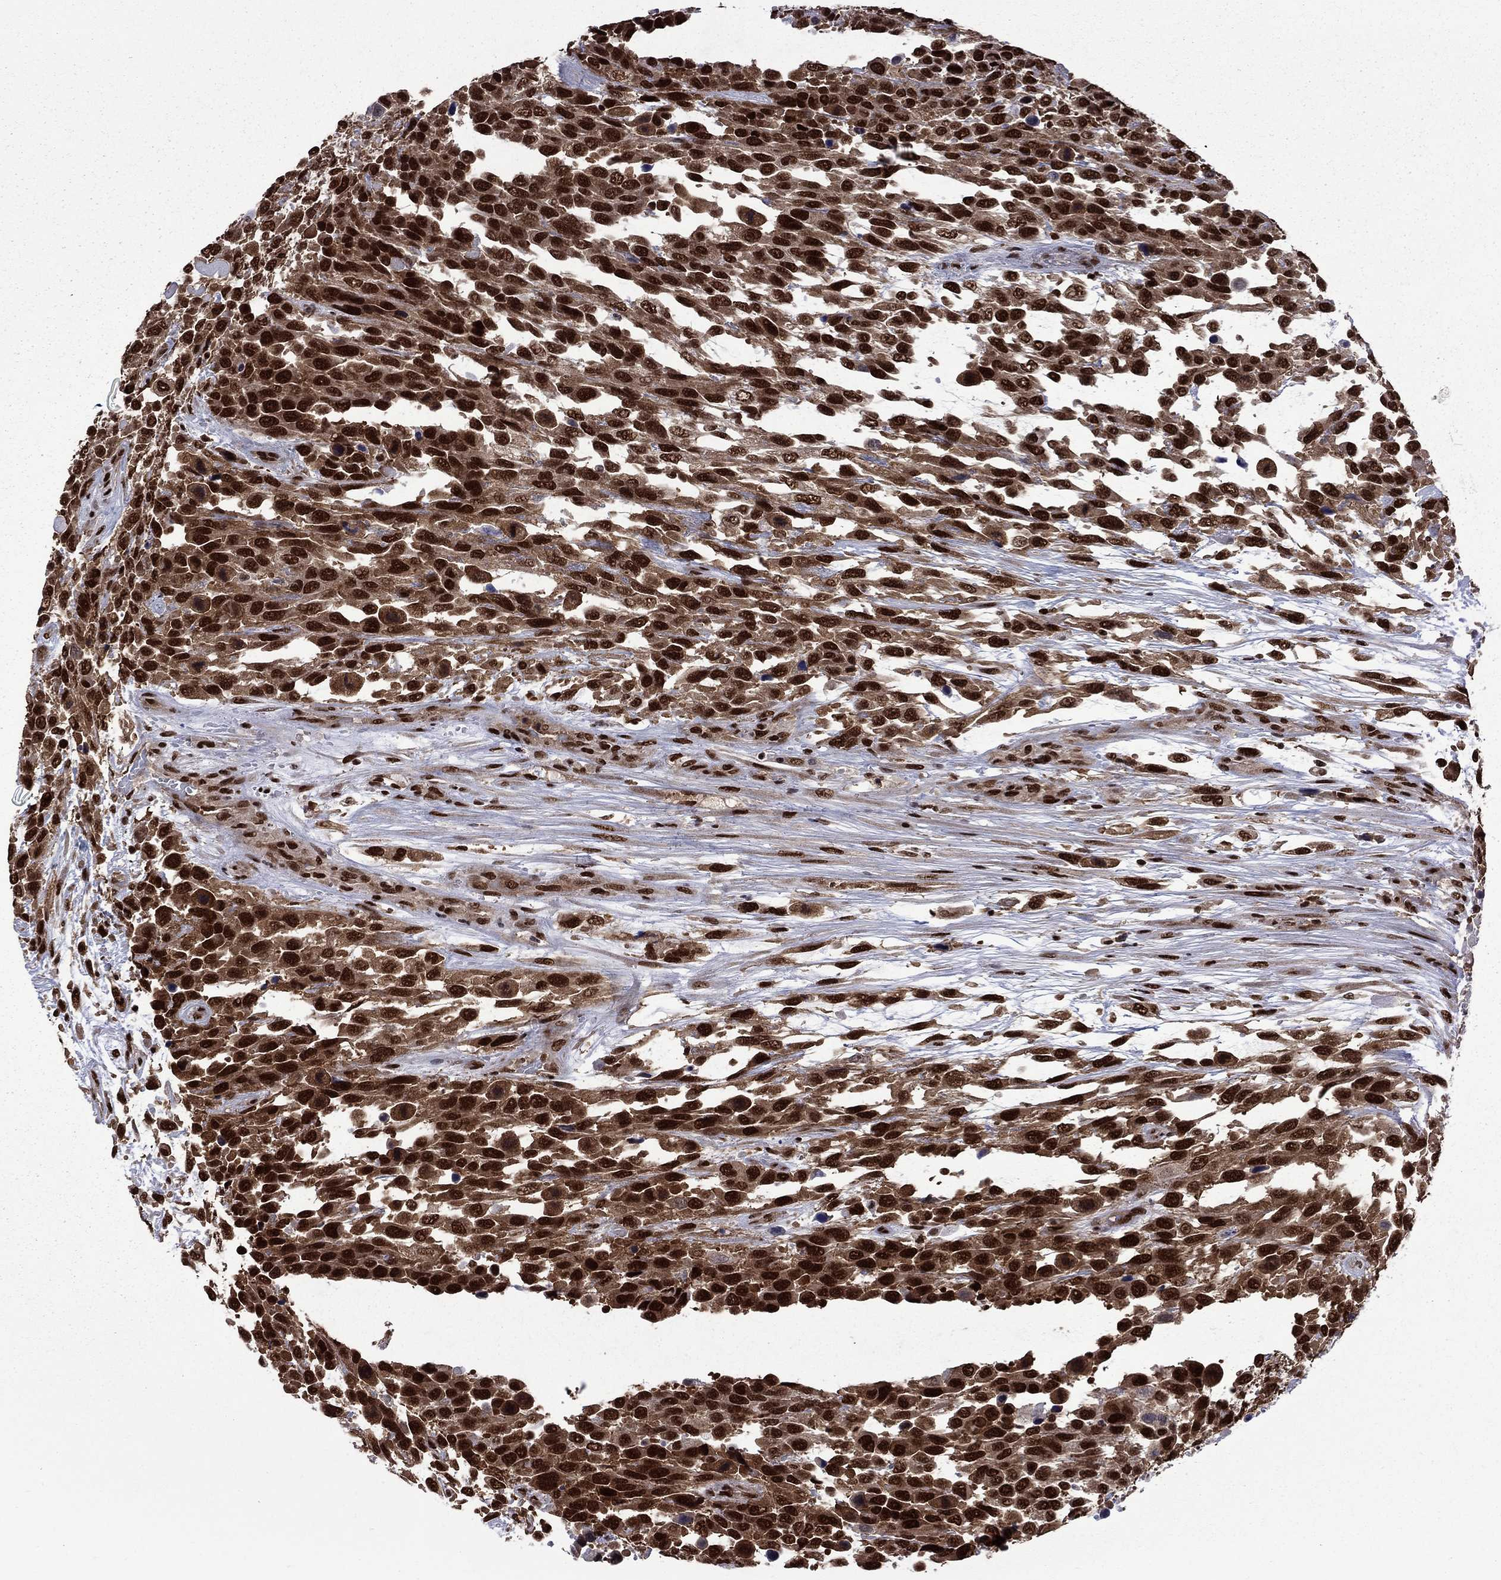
{"staining": {"intensity": "strong", "quantity": ">75%", "location": "nuclear"}, "tissue": "urothelial cancer", "cell_type": "Tumor cells", "image_type": "cancer", "snomed": [{"axis": "morphology", "description": "Urothelial carcinoma, High grade"}, {"axis": "topography", "description": "Urinary bladder"}], "caption": "Strong nuclear protein positivity is identified in about >75% of tumor cells in urothelial carcinoma (high-grade).", "gene": "MED25", "patient": {"sex": "female", "age": 70}}